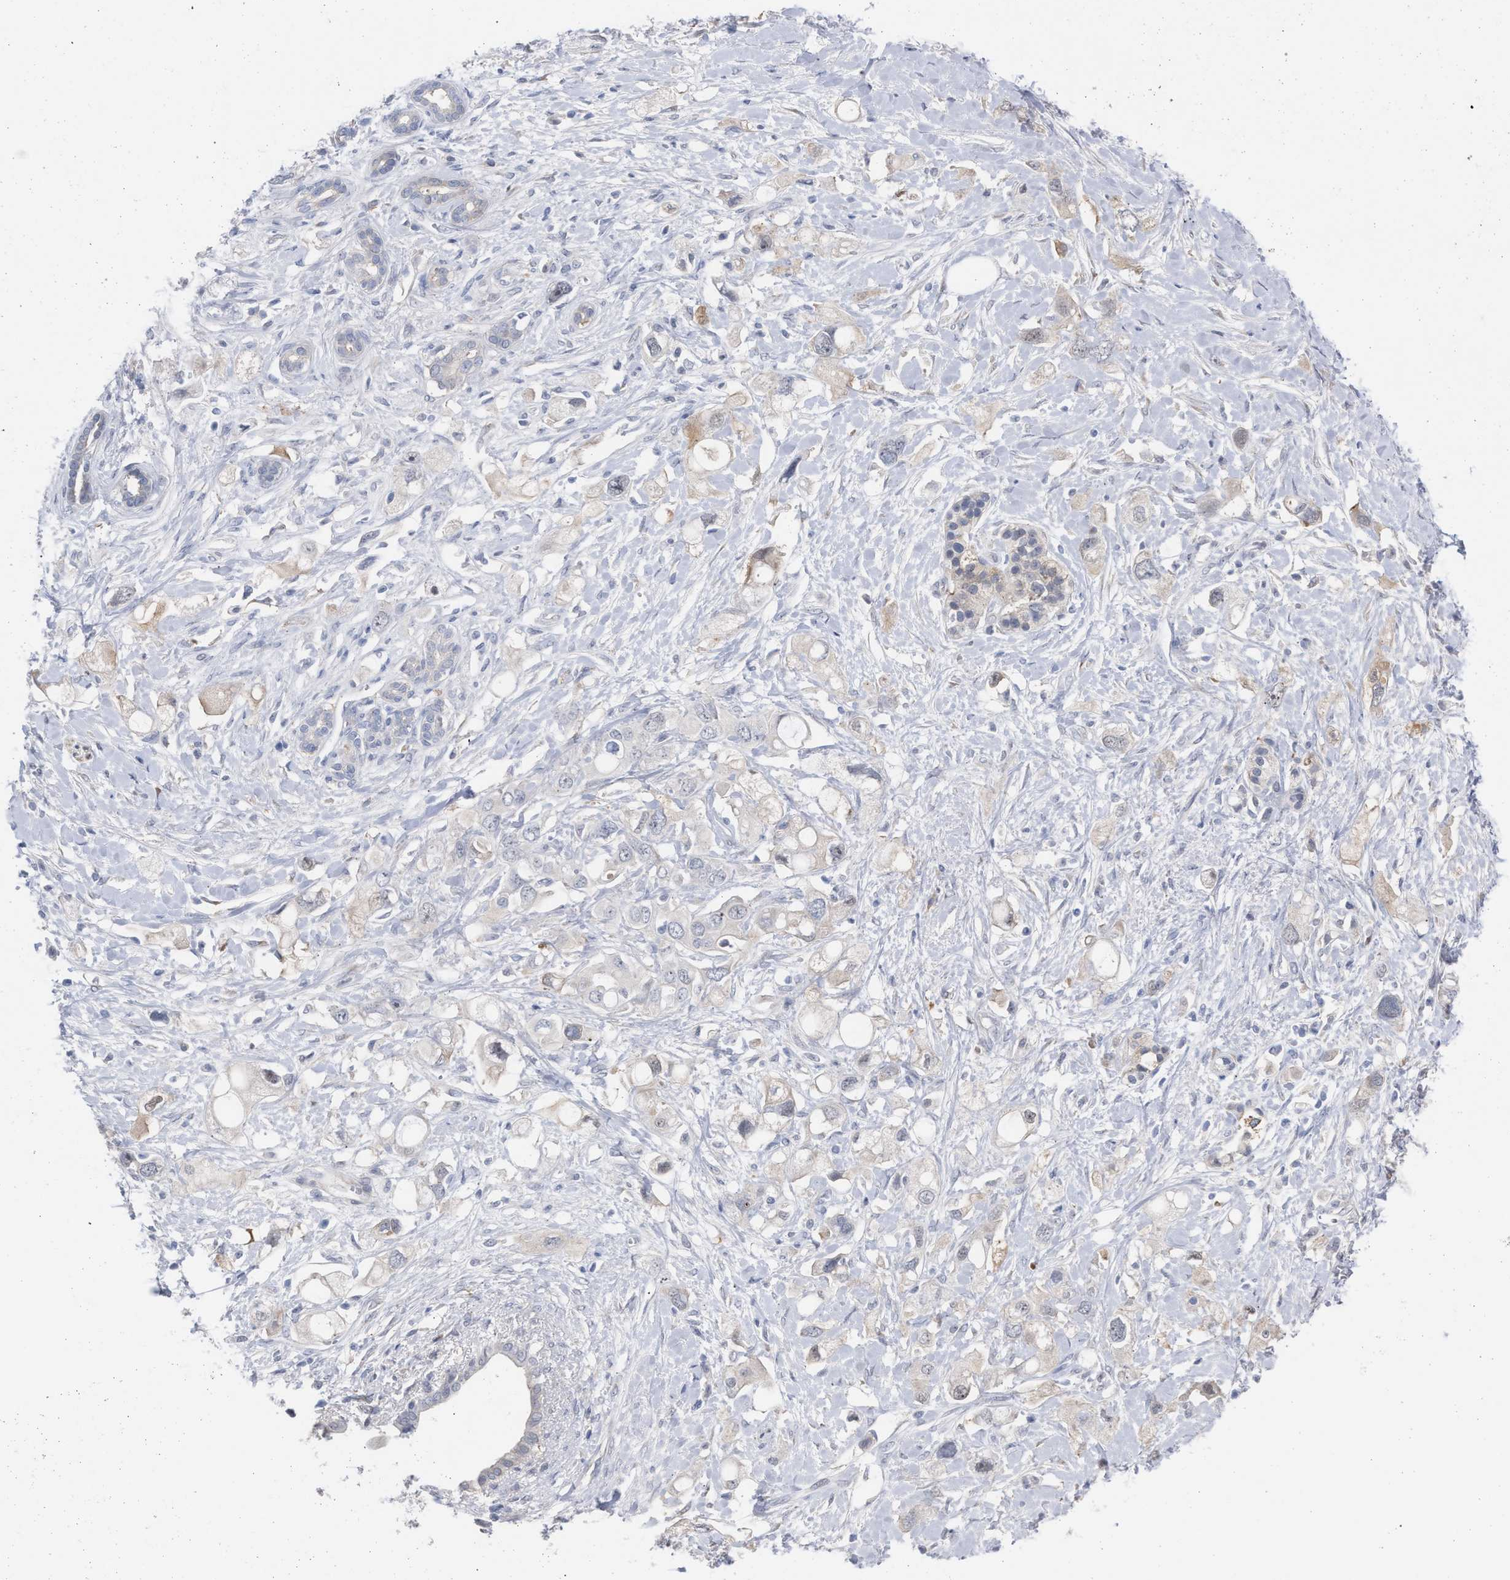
{"staining": {"intensity": "weak", "quantity": "<25%", "location": "cytoplasmic/membranous"}, "tissue": "pancreatic cancer", "cell_type": "Tumor cells", "image_type": "cancer", "snomed": [{"axis": "morphology", "description": "Adenocarcinoma, NOS"}, {"axis": "topography", "description": "Pancreas"}], "caption": "IHC image of neoplastic tissue: pancreatic adenocarcinoma stained with DAB exhibits no significant protein expression in tumor cells.", "gene": "FHOD3", "patient": {"sex": "female", "age": 56}}